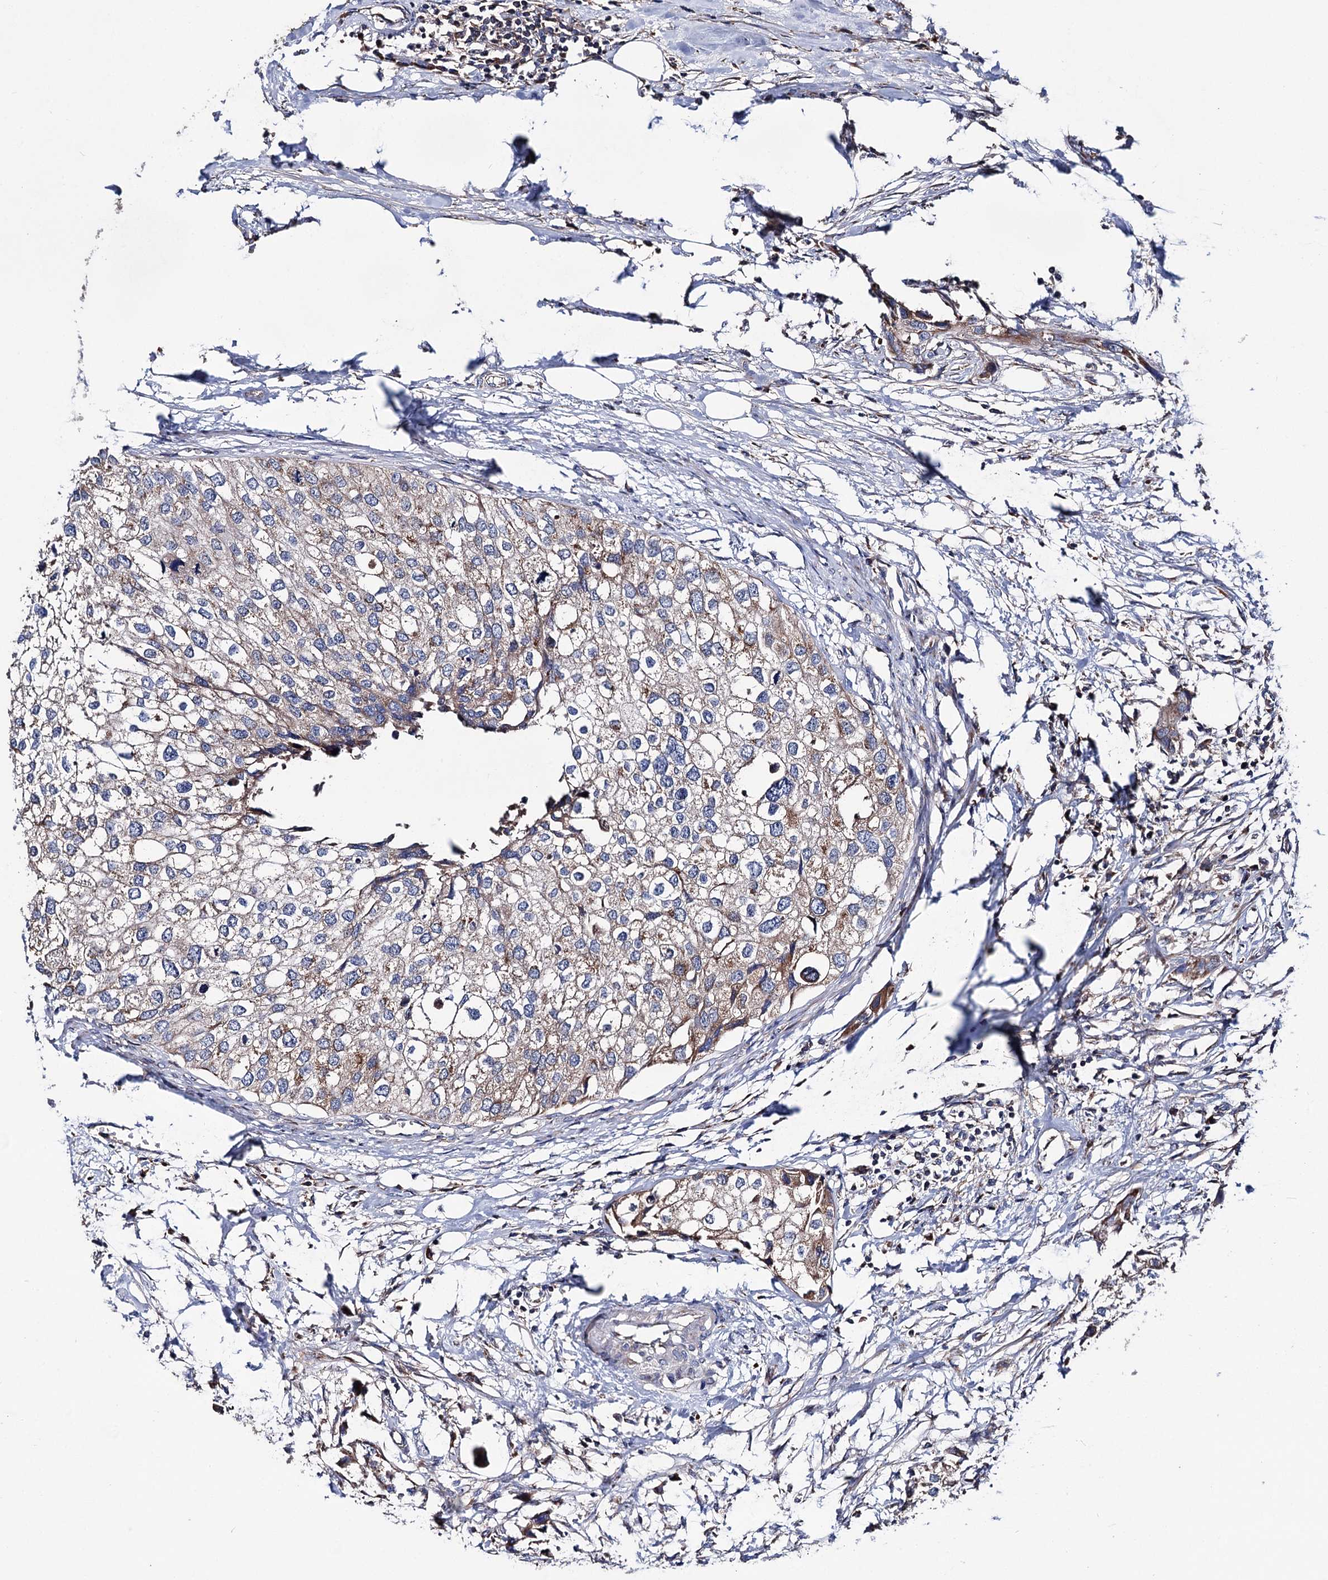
{"staining": {"intensity": "weak", "quantity": "25%-75%", "location": "cytoplasmic/membranous"}, "tissue": "urothelial cancer", "cell_type": "Tumor cells", "image_type": "cancer", "snomed": [{"axis": "morphology", "description": "Urothelial carcinoma, High grade"}, {"axis": "topography", "description": "Urinary bladder"}], "caption": "Immunohistochemical staining of human urothelial carcinoma (high-grade) reveals weak cytoplasmic/membranous protein expression in about 25%-75% of tumor cells. Immunohistochemistry stains the protein in brown and the nuclei are stained blue.", "gene": "CLPB", "patient": {"sex": "male", "age": 64}}